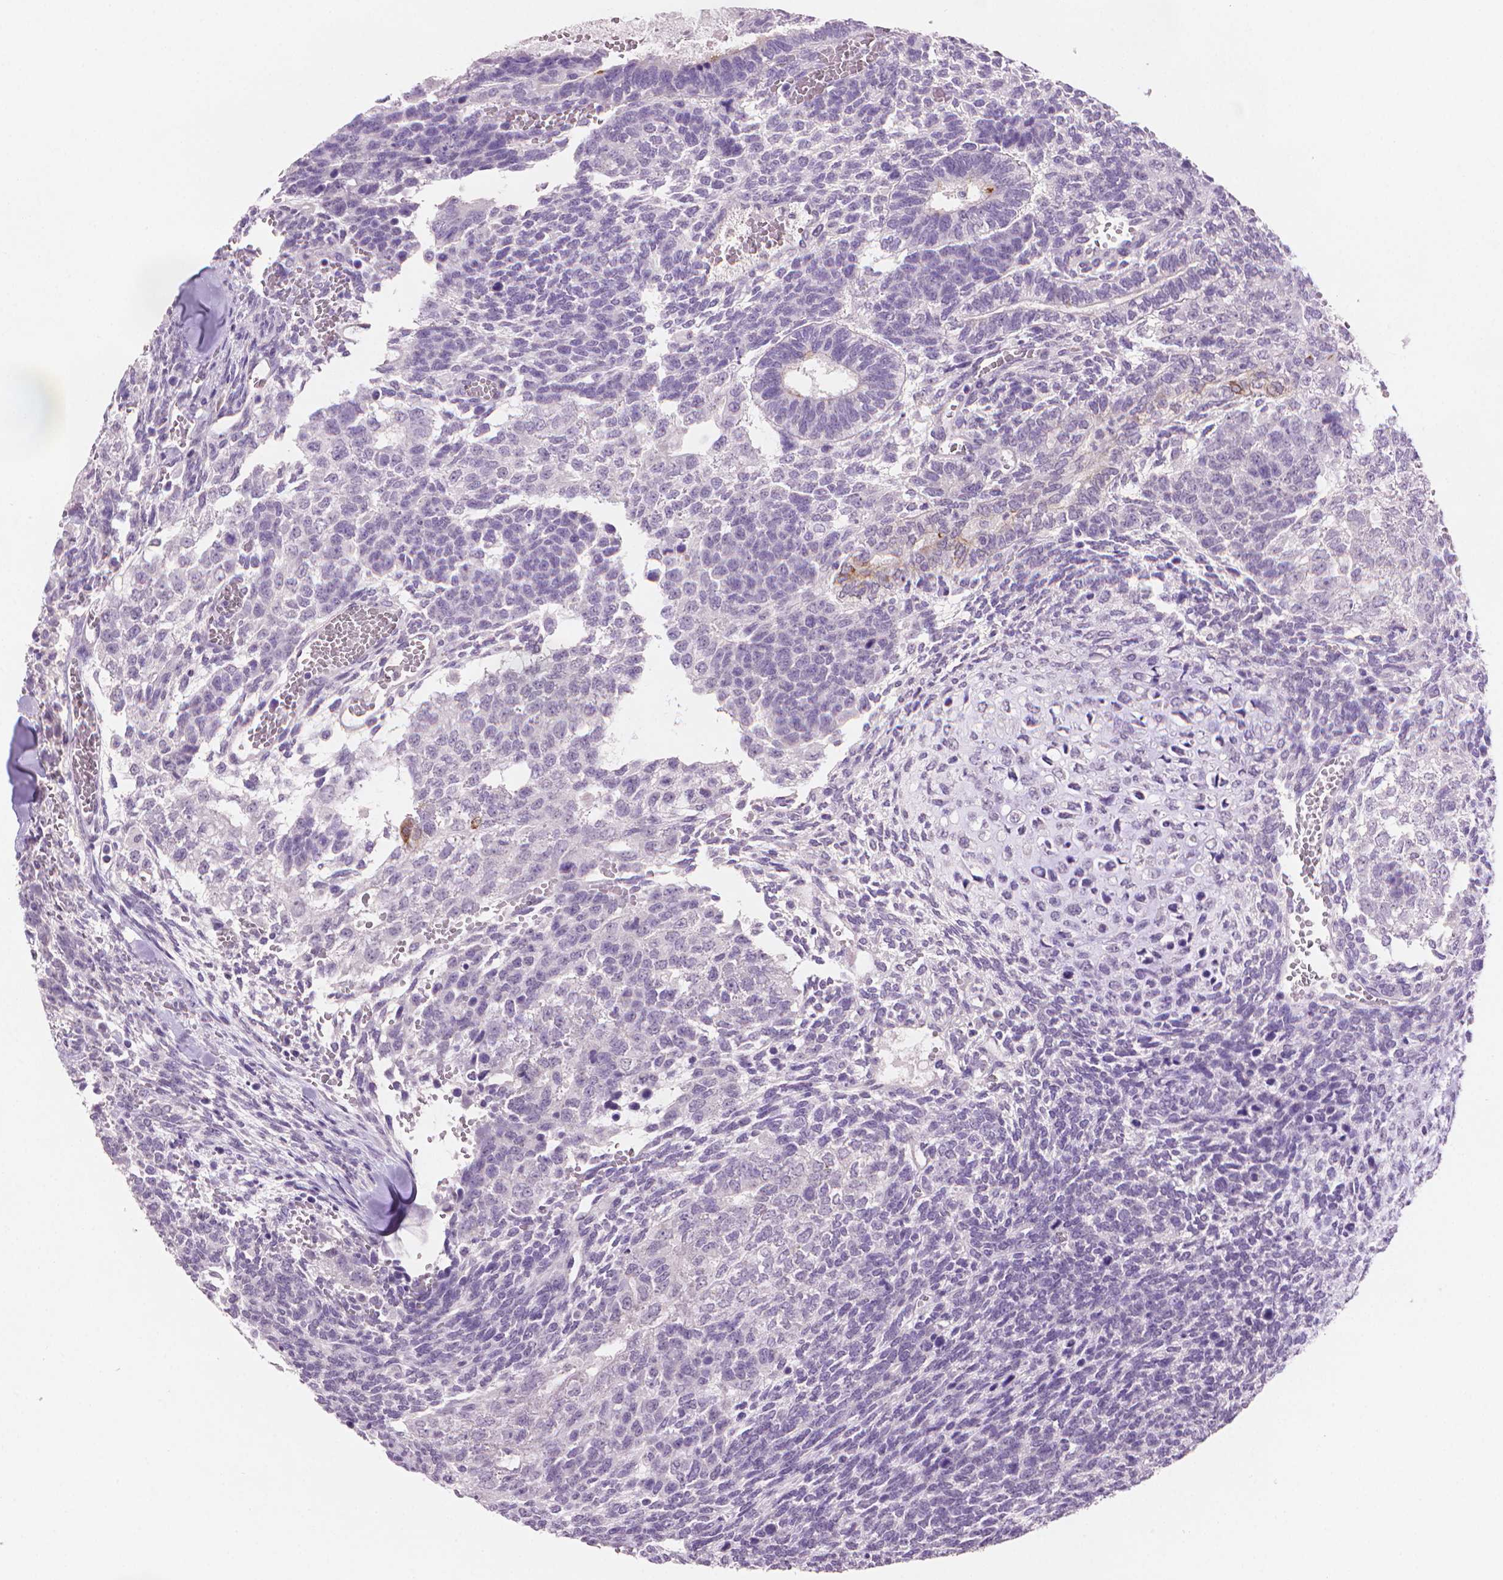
{"staining": {"intensity": "moderate", "quantity": "<25%", "location": "cytoplasmic/membranous"}, "tissue": "testis cancer", "cell_type": "Tumor cells", "image_type": "cancer", "snomed": [{"axis": "morphology", "description": "Normal tissue, NOS"}, {"axis": "morphology", "description": "Carcinoma, Embryonal, NOS"}, {"axis": "topography", "description": "Testis"}, {"axis": "topography", "description": "Epididymis"}], "caption": "DAB (3,3'-diaminobenzidine) immunohistochemical staining of testis cancer (embryonal carcinoma) exhibits moderate cytoplasmic/membranous protein positivity in about <25% of tumor cells.", "gene": "MUC1", "patient": {"sex": "male", "age": 23}}